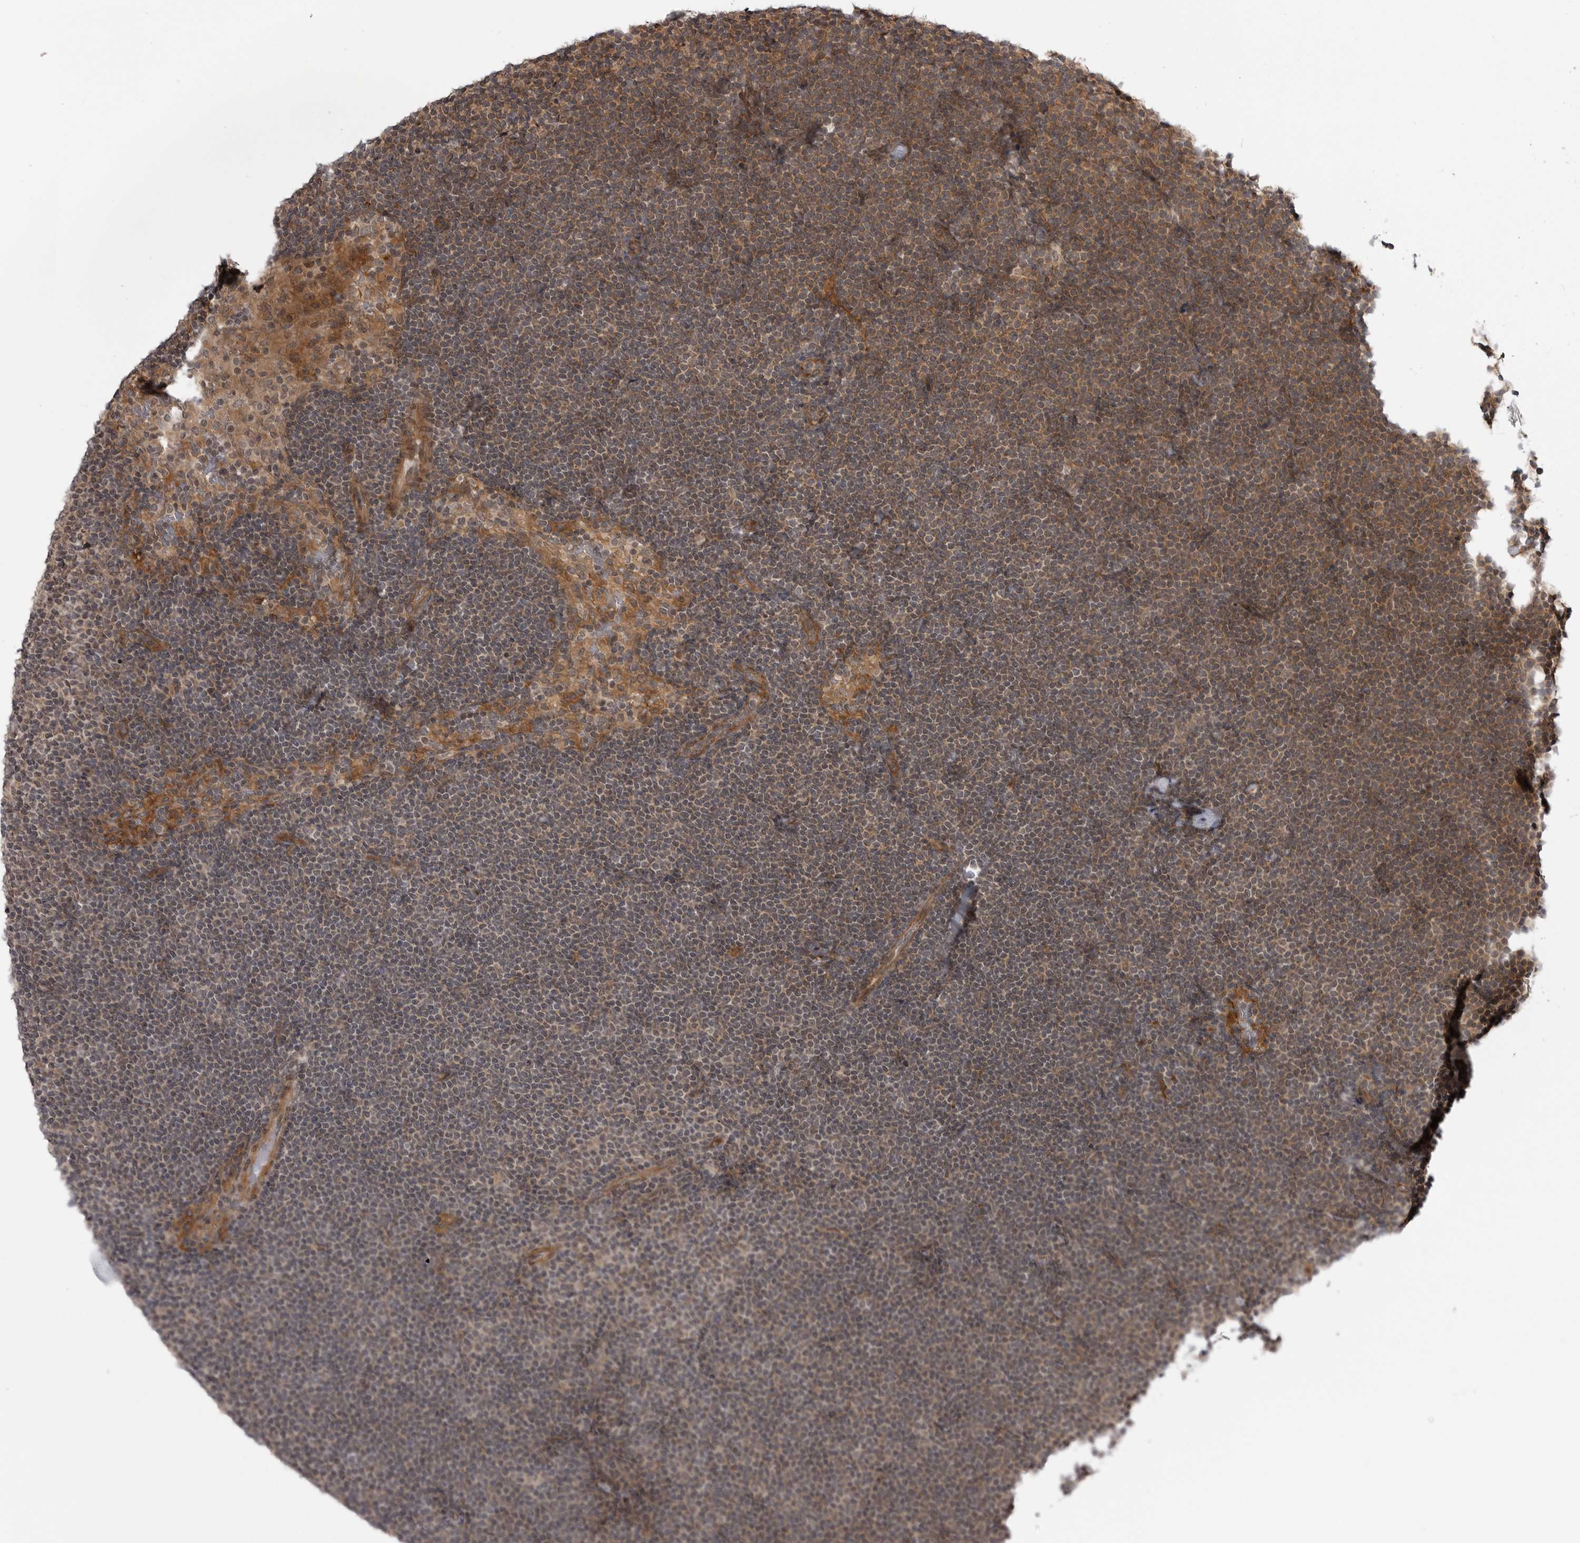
{"staining": {"intensity": "moderate", "quantity": "25%-75%", "location": "cytoplasmic/membranous"}, "tissue": "lymphoma", "cell_type": "Tumor cells", "image_type": "cancer", "snomed": [{"axis": "morphology", "description": "Malignant lymphoma, non-Hodgkin's type, Low grade"}, {"axis": "topography", "description": "Lymph node"}], "caption": "Immunohistochemistry (IHC) of human lymphoma displays medium levels of moderate cytoplasmic/membranous staining in about 25%-75% of tumor cells. (IHC, brightfield microscopy, high magnification).", "gene": "LRRC45", "patient": {"sex": "female", "age": 53}}